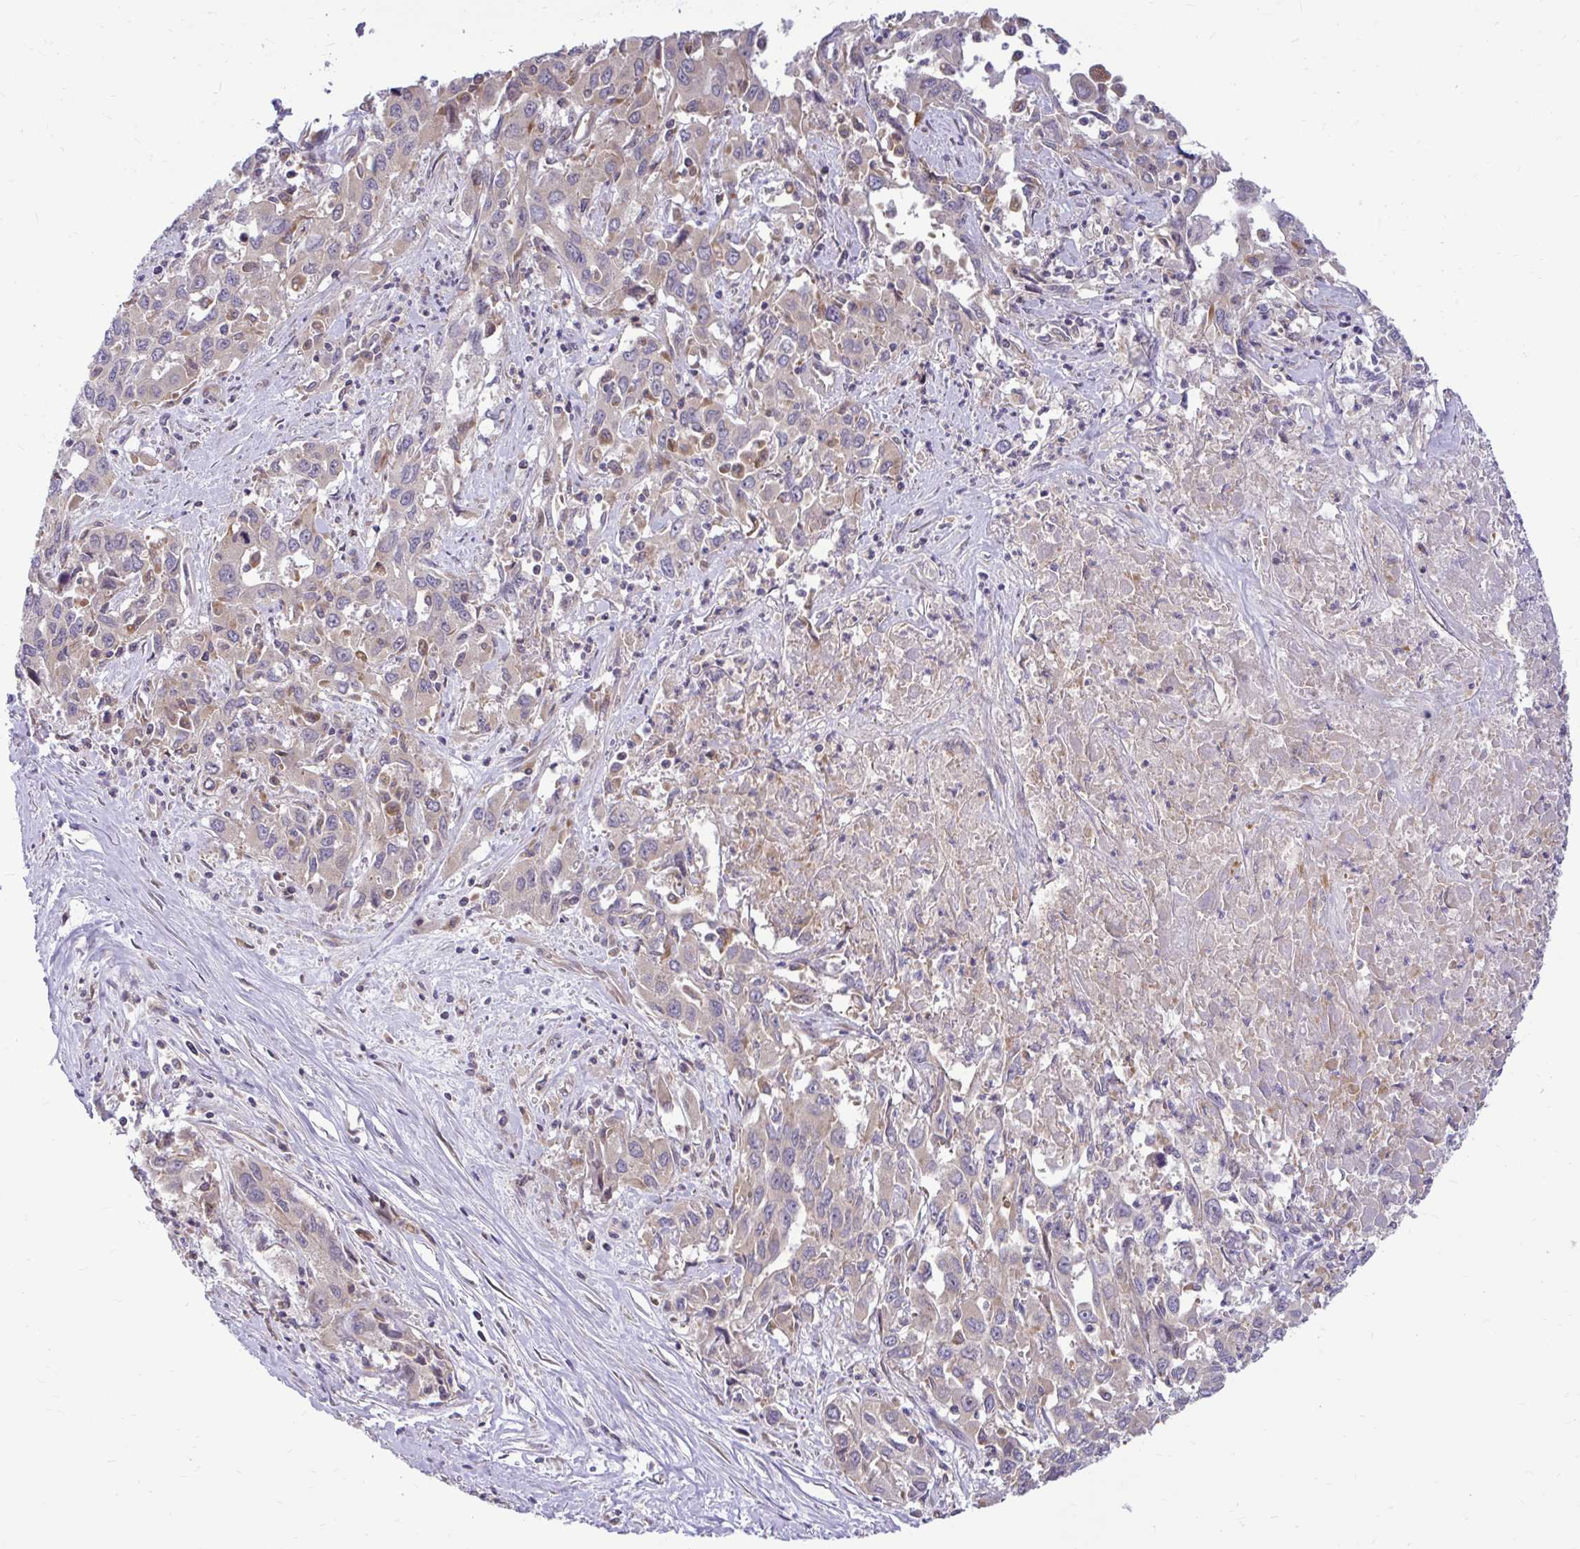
{"staining": {"intensity": "moderate", "quantity": "25%-75%", "location": "cytoplasmic/membranous"}, "tissue": "liver cancer", "cell_type": "Tumor cells", "image_type": "cancer", "snomed": [{"axis": "morphology", "description": "Carcinoma, Hepatocellular, NOS"}, {"axis": "topography", "description": "Liver"}], "caption": "Protein staining by immunohistochemistry shows moderate cytoplasmic/membranous positivity in about 25%-75% of tumor cells in liver cancer.", "gene": "VTI1B", "patient": {"sex": "male", "age": 63}}